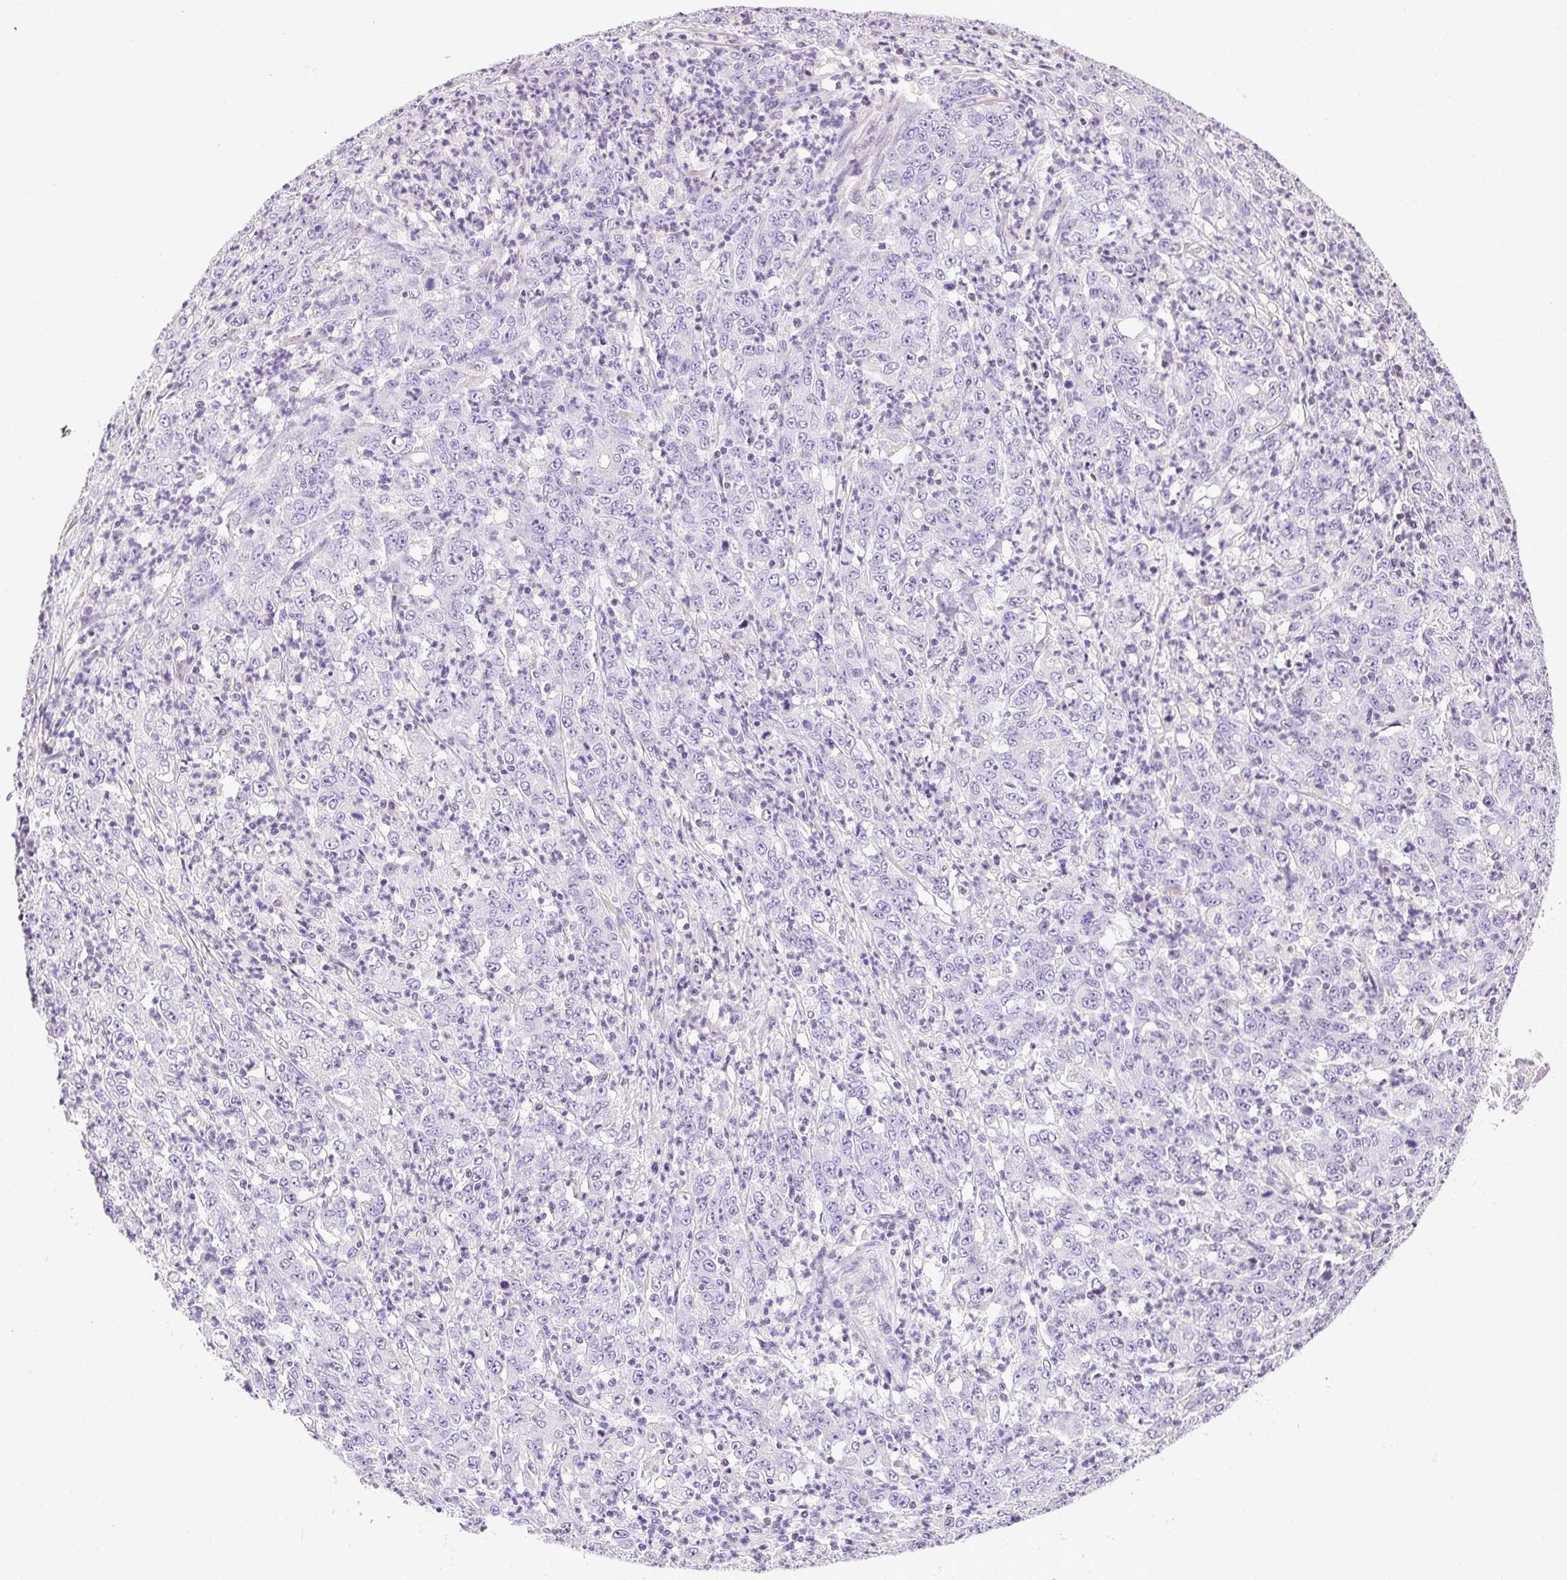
{"staining": {"intensity": "negative", "quantity": "none", "location": "none"}, "tissue": "stomach cancer", "cell_type": "Tumor cells", "image_type": "cancer", "snomed": [{"axis": "morphology", "description": "Adenocarcinoma, NOS"}, {"axis": "topography", "description": "Stomach, lower"}], "caption": "IHC of adenocarcinoma (stomach) displays no expression in tumor cells. The staining was performed using DAB to visualize the protein expression in brown, while the nuclei were stained in blue with hematoxylin (Magnification: 20x).", "gene": "SYCE2", "patient": {"sex": "female", "age": 71}}